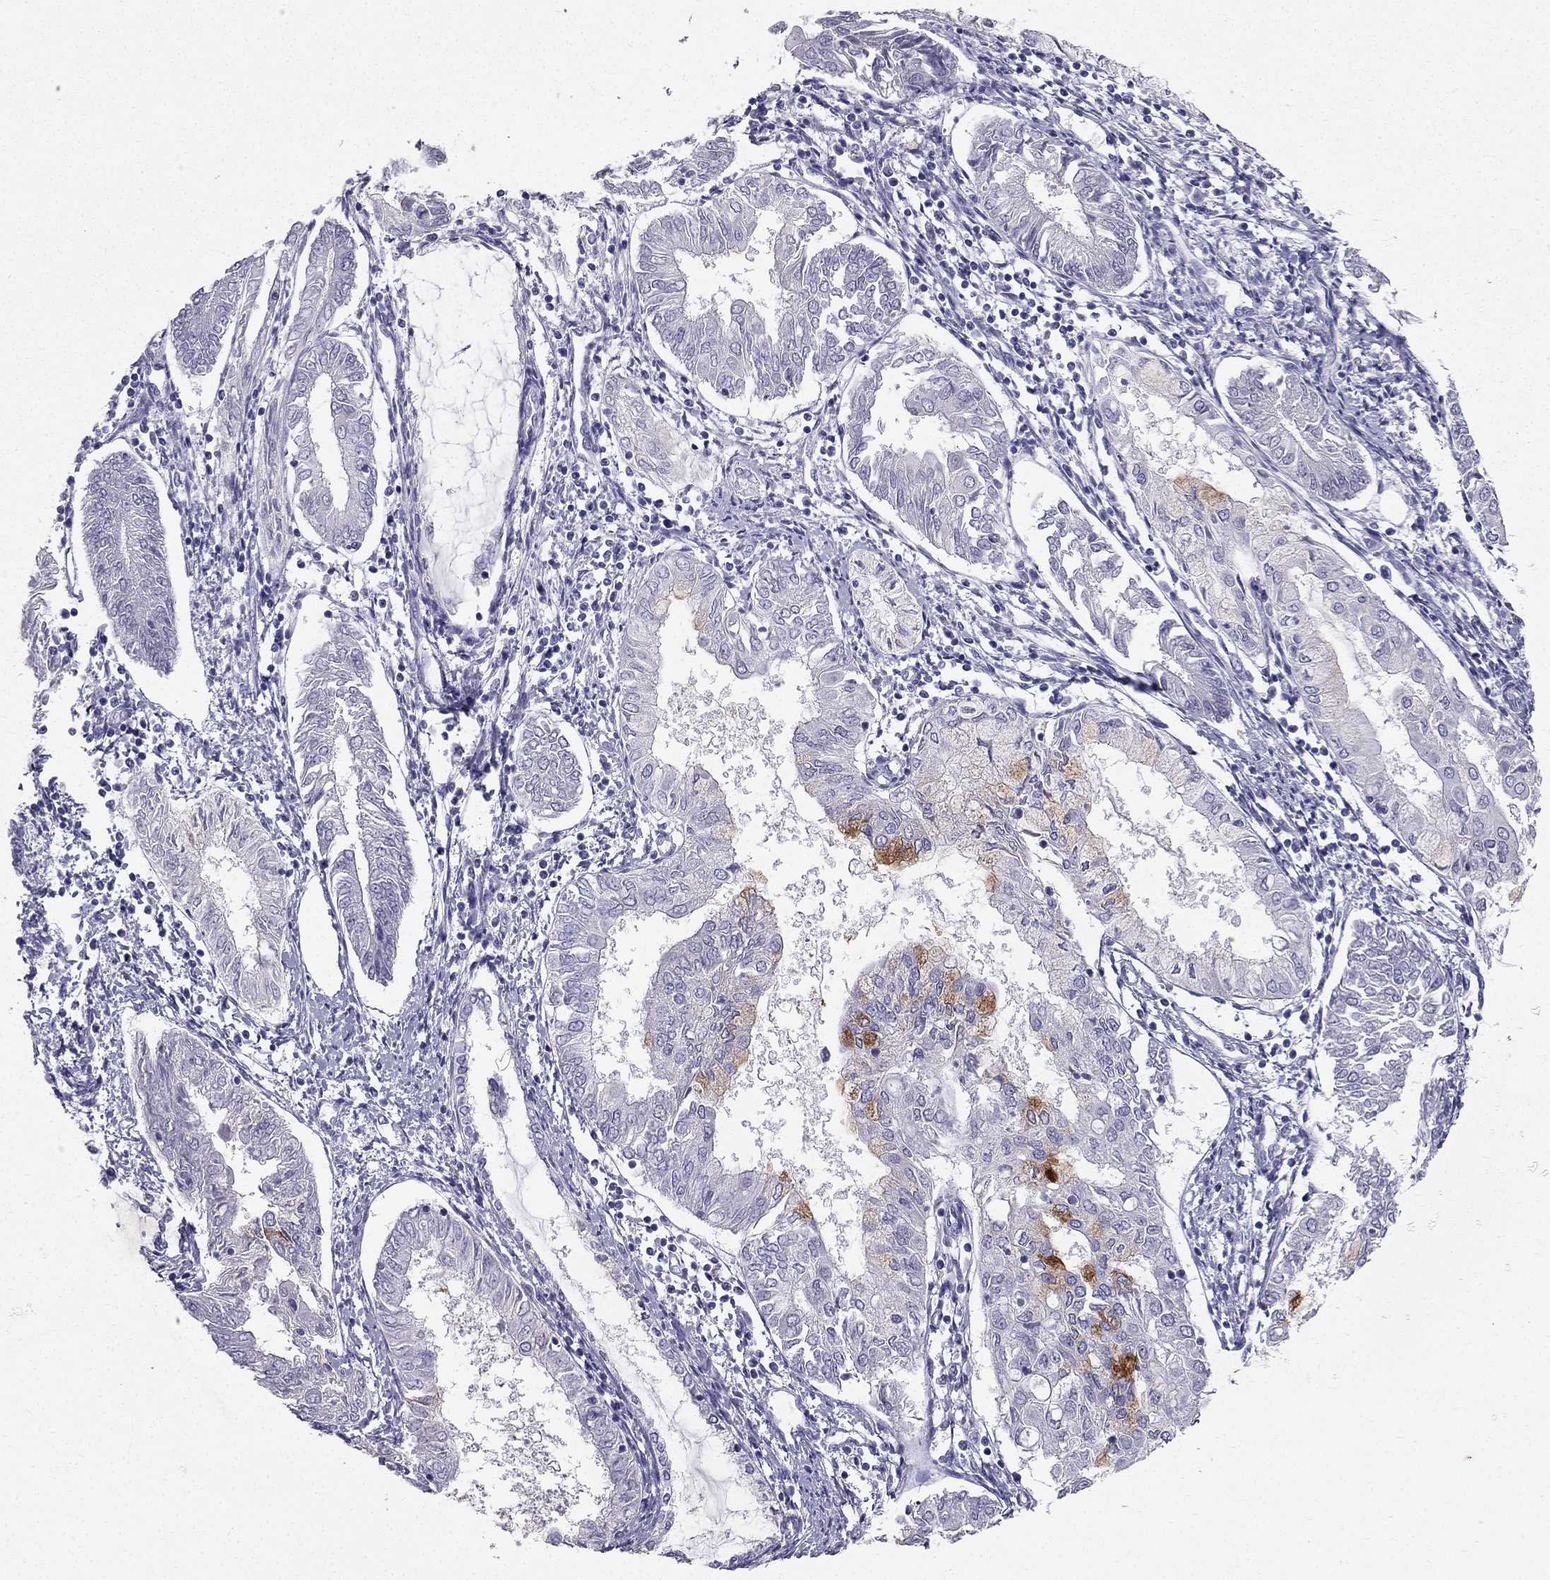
{"staining": {"intensity": "strong", "quantity": "<25%", "location": "cytoplasmic/membranous"}, "tissue": "endometrial cancer", "cell_type": "Tumor cells", "image_type": "cancer", "snomed": [{"axis": "morphology", "description": "Adenocarcinoma, NOS"}, {"axis": "topography", "description": "Endometrium"}], "caption": "This is an image of immunohistochemistry staining of endometrial cancer, which shows strong staining in the cytoplasmic/membranous of tumor cells.", "gene": "TFF3", "patient": {"sex": "female", "age": 68}}